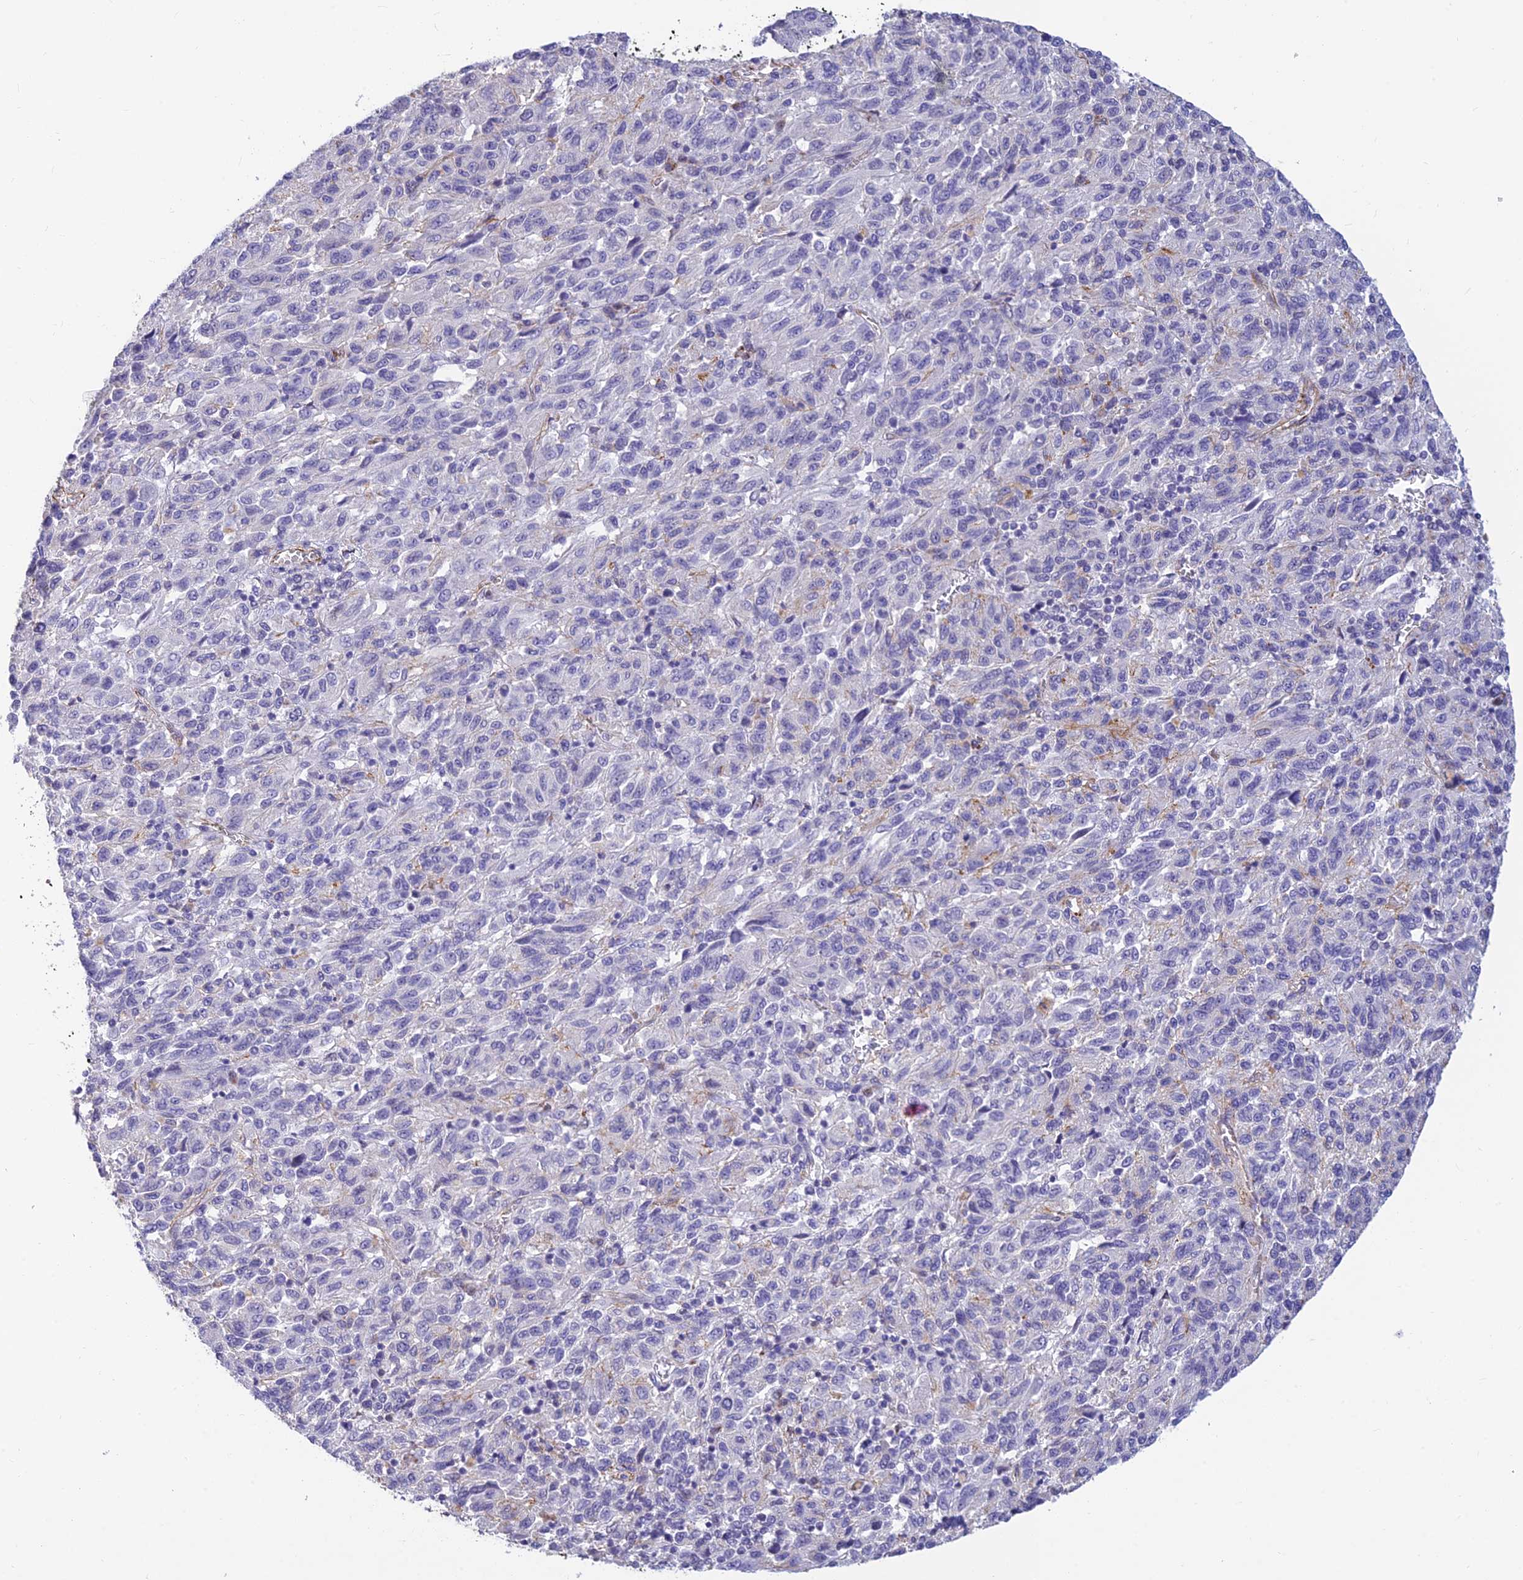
{"staining": {"intensity": "negative", "quantity": "none", "location": "none"}, "tissue": "melanoma", "cell_type": "Tumor cells", "image_type": "cancer", "snomed": [{"axis": "morphology", "description": "Malignant melanoma, Metastatic site"}, {"axis": "topography", "description": "Lung"}], "caption": "DAB (3,3'-diaminobenzidine) immunohistochemical staining of human melanoma reveals no significant expression in tumor cells.", "gene": "ALDH1L2", "patient": {"sex": "male", "age": 64}}